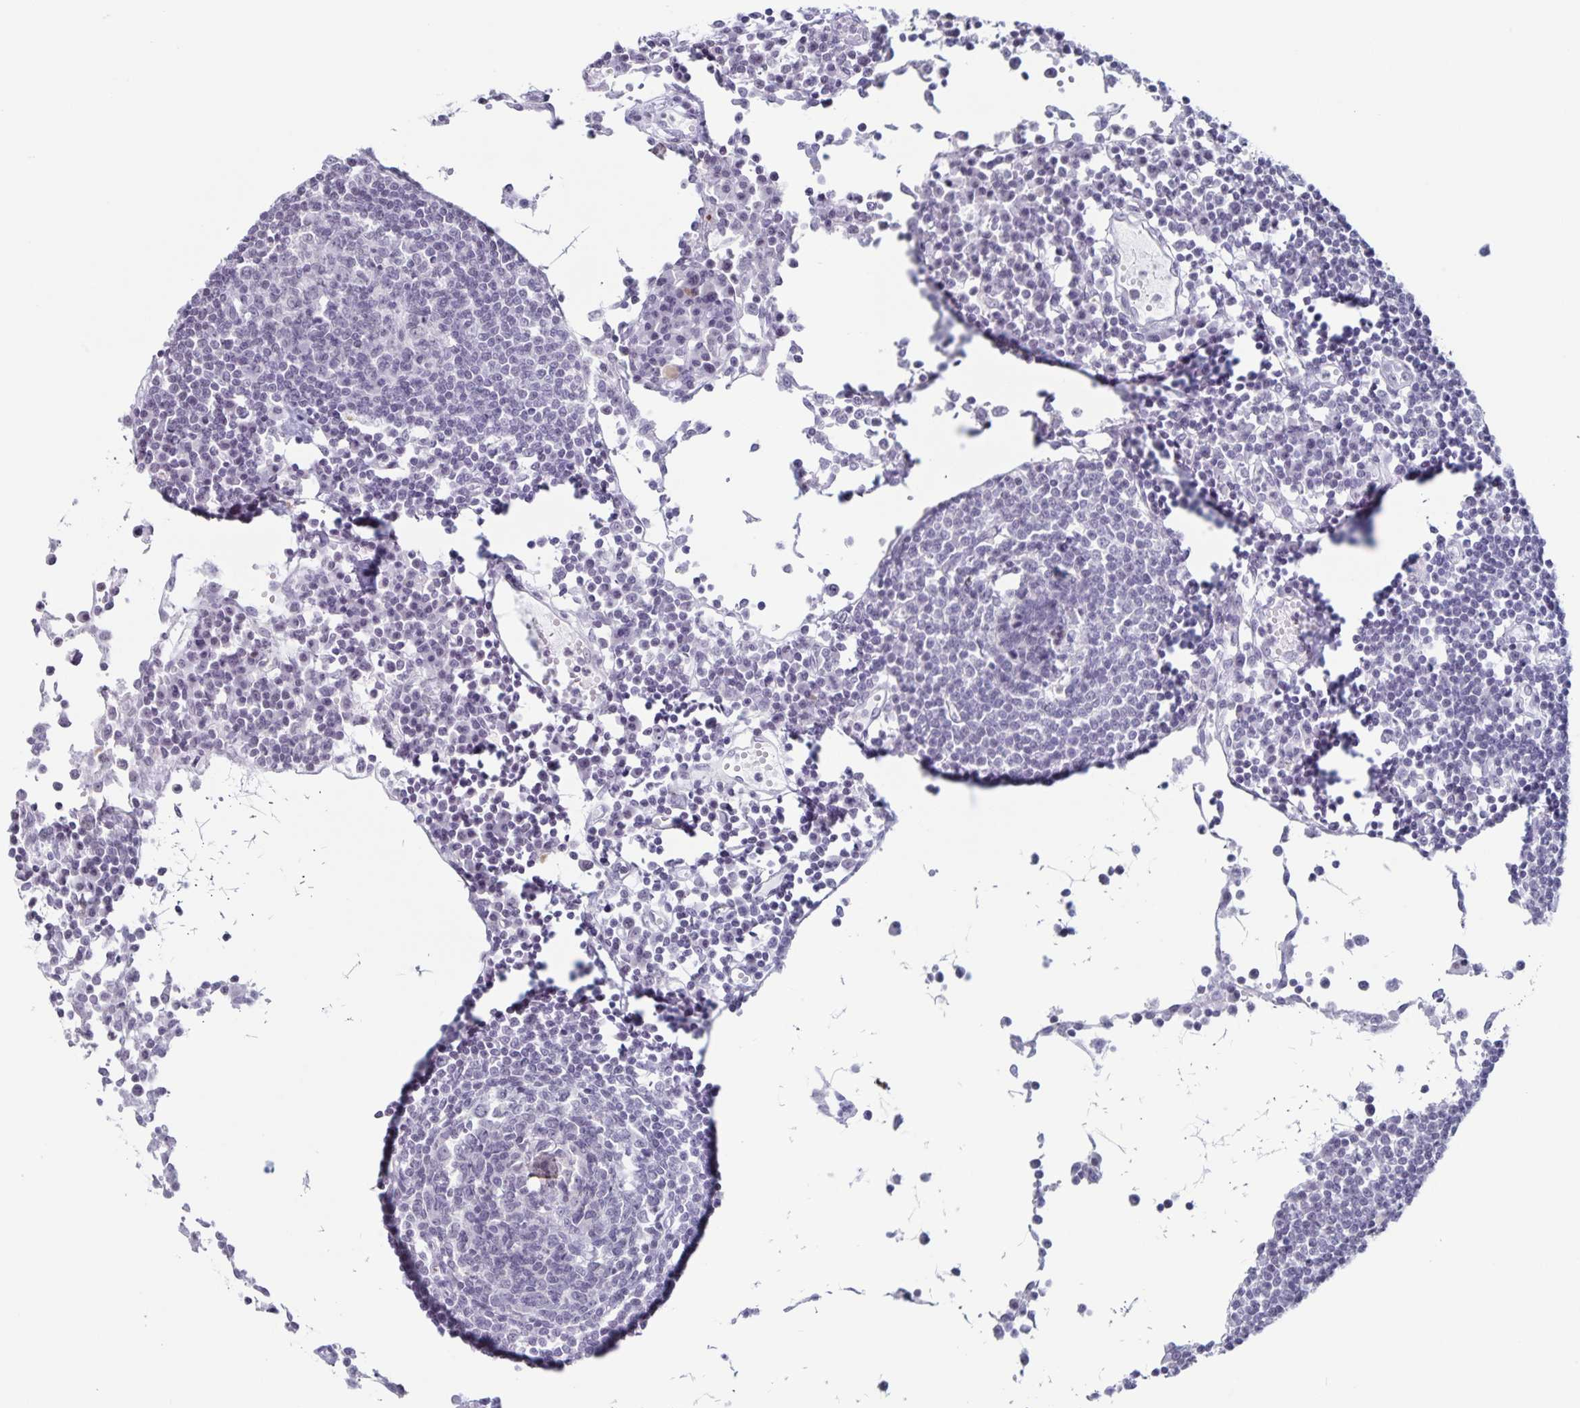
{"staining": {"intensity": "negative", "quantity": "none", "location": "none"}, "tissue": "lymph node", "cell_type": "Germinal center cells", "image_type": "normal", "snomed": [{"axis": "morphology", "description": "Normal tissue, NOS"}, {"axis": "topography", "description": "Lymph node"}], "caption": "Immunohistochemistry (IHC) photomicrograph of normal human lymph node stained for a protein (brown), which demonstrates no staining in germinal center cells.", "gene": "LCE6A", "patient": {"sex": "female", "age": 78}}